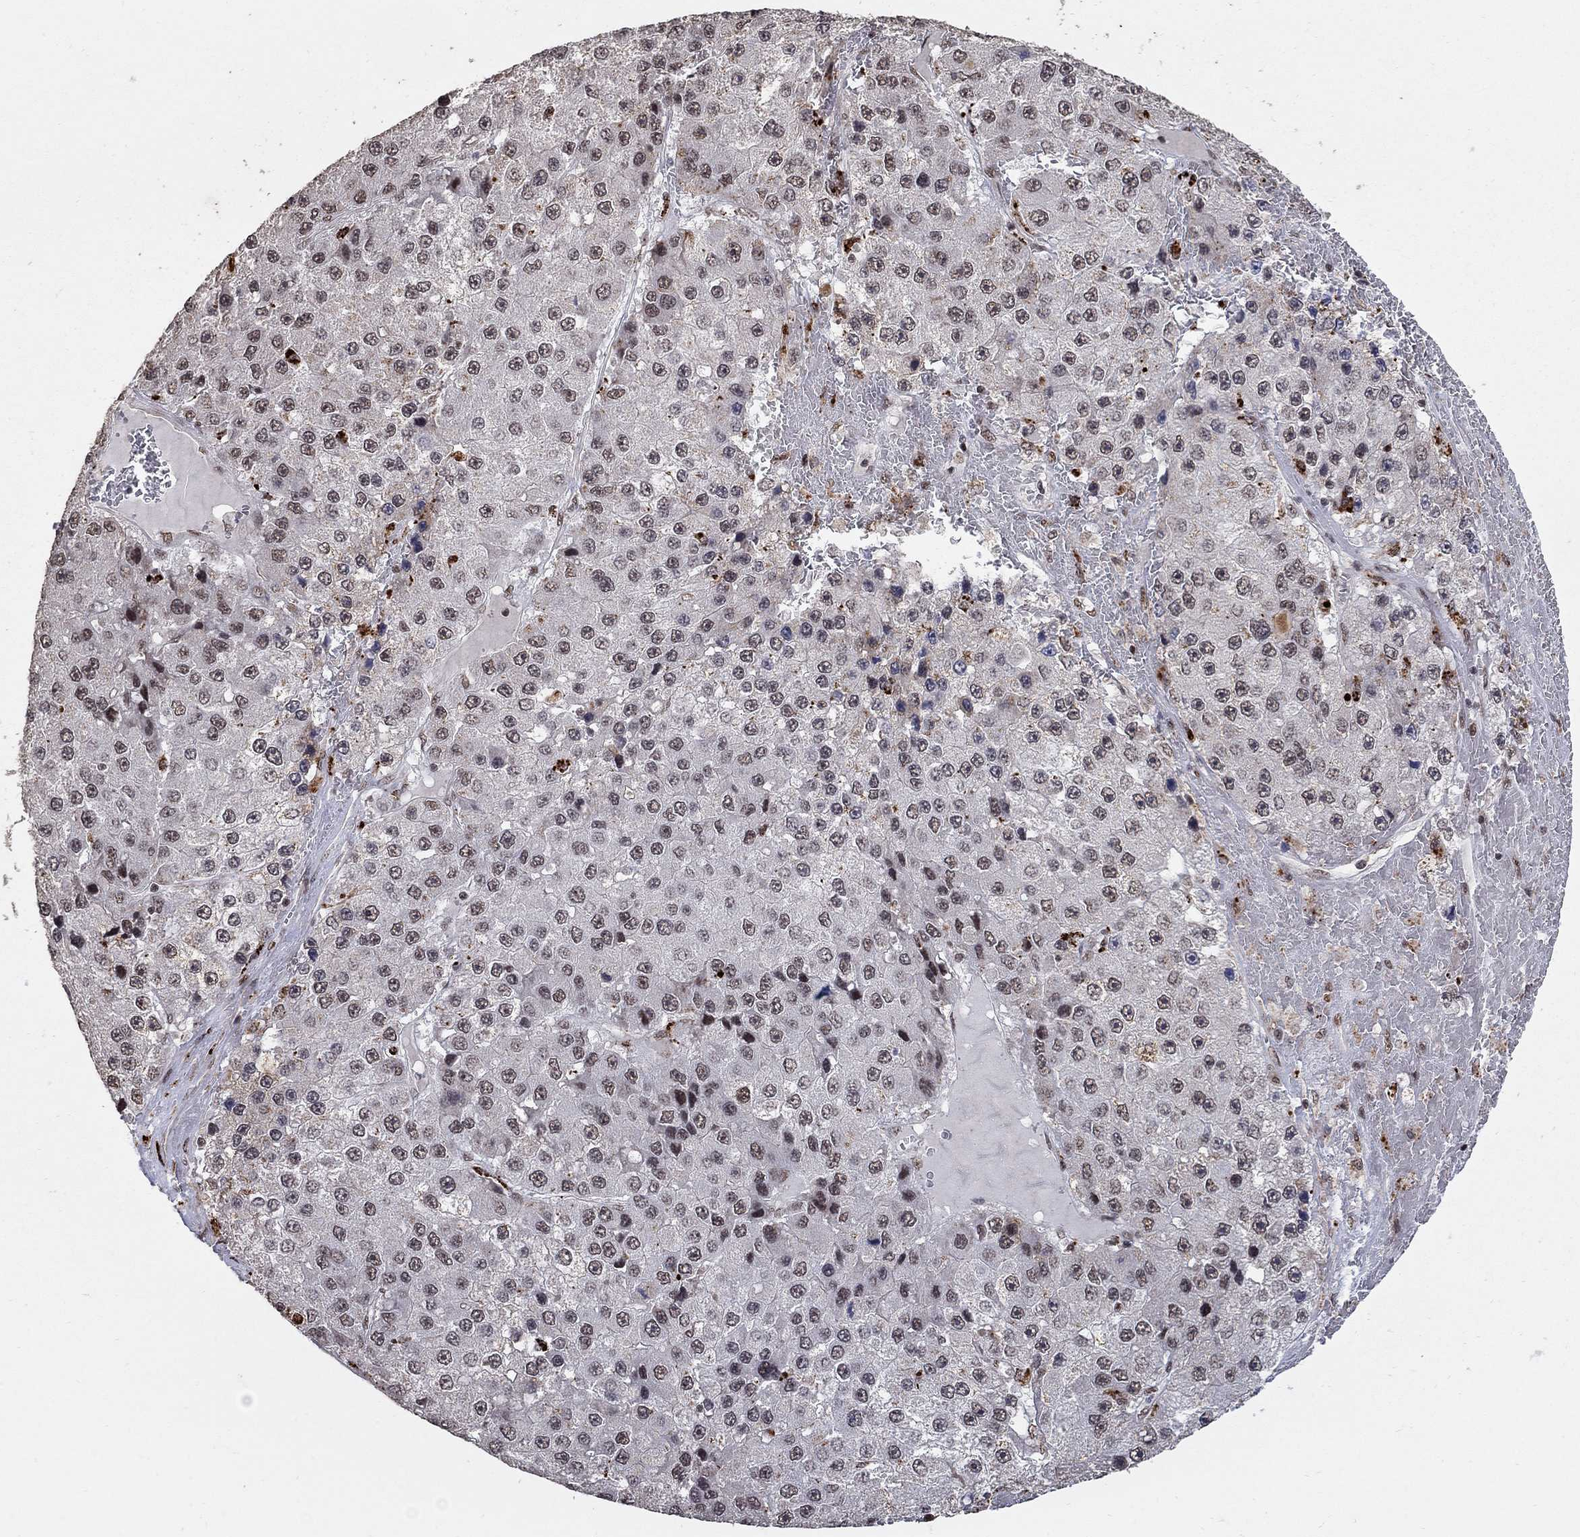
{"staining": {"intensity": "moderate", "quantity": "<25%", "location": "nuclear"}, "tissue": "liver cancer", "cell_type": "Tumor cells", "image_type": "cancer", "snomed": [{"axis": "morphology", "description": "Carcinoma, Hepatocellular, NOS"}, {"axis": "topography", "description": "Liver"}], "caption": "Hepatocellular carcinoma (liver) stained with DAB (3,3'-diaminobenzidine) IHC displays low levels of moderate nuclear staining in about <25% of tumor cells.", "gene": "PNISR", "patient": {"sex": "female", "age": 73}}